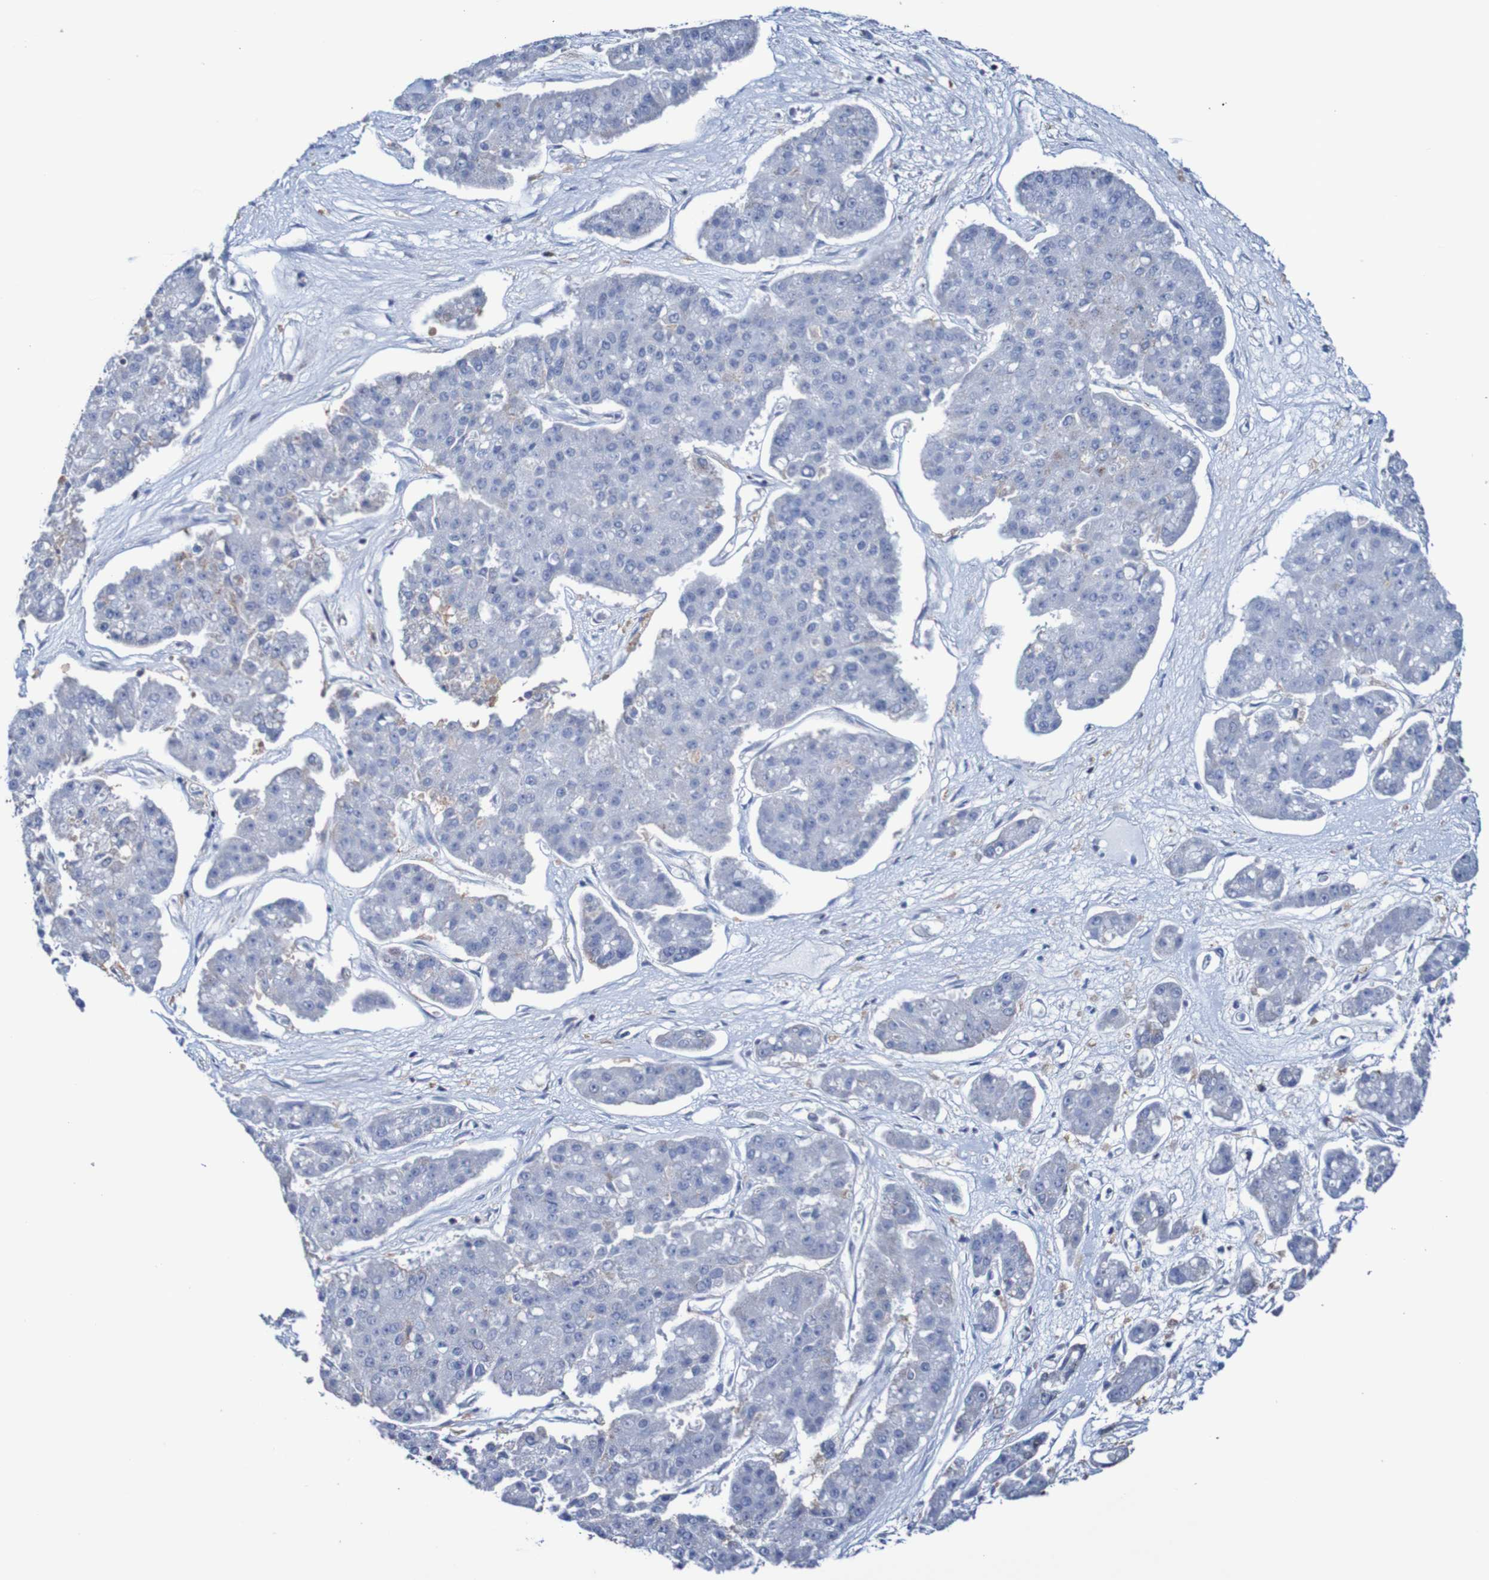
{"staining": {"intensity": "moderate", "quantity": "<25%", "location": "nuclear"}, "tissue": "pancreatic cancer", "cell_type": "Tumor cells", "image_type": "cancer", "snomed": [{"axis": "morphology", "description": "Adenocarcinoma, NOS"}, {"axis": "topography", "description": "Pancreas"}], "caption": "Pancreatic cancer tissue demonstrates moderate nuclear positivity in approximately <25% of tumor cells, visualized by immunohistochemistry.", "gene": "CDC5L", "patient": {"sex": "male", "age": 50}}